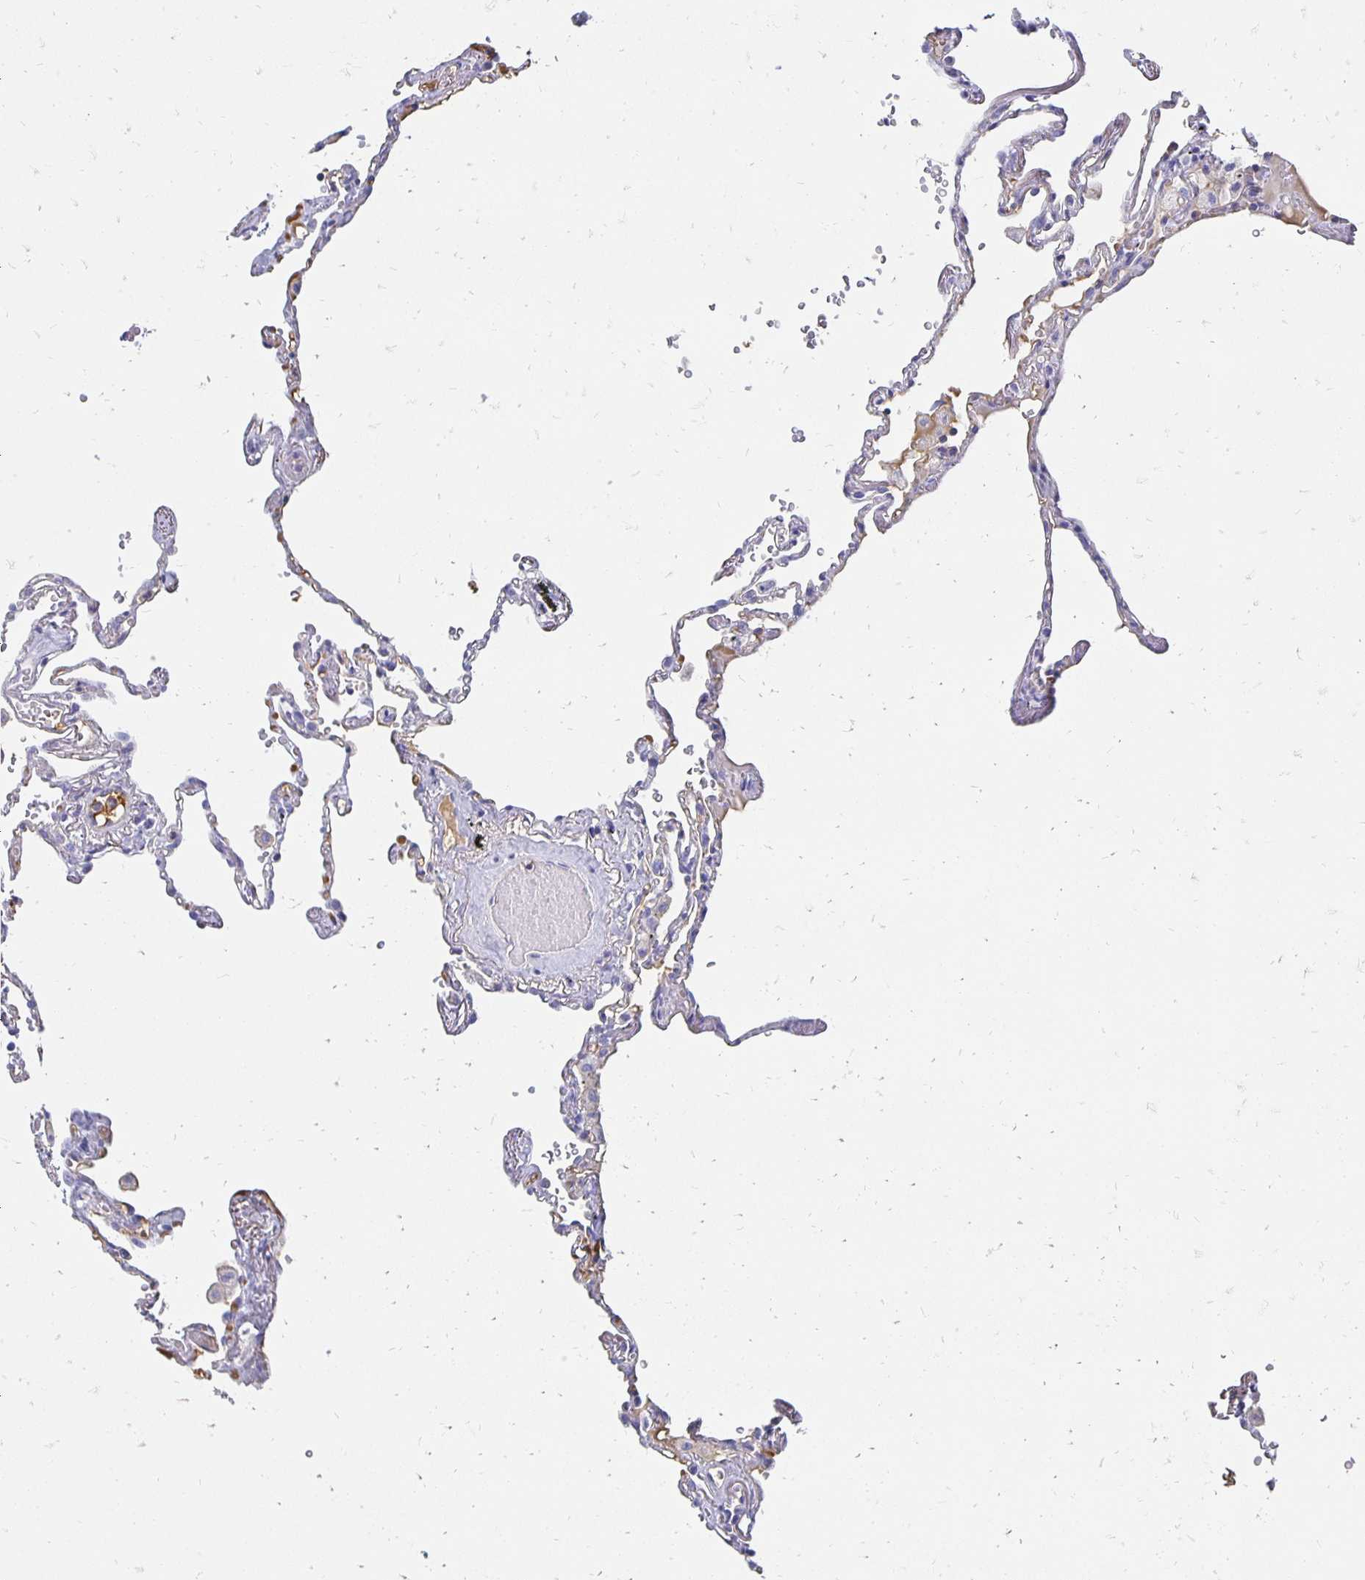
{"staining": {"intensity": "weak", "quantity": "<25%", "location": "cytoplasmic/membranous"}, "tissue": "lung", "cell_type": "Alveolar cells", "image_type": "normal", "snomed": [{"axis": "morphology", "description": "Normal tissue, NOS"}, {"axis": "topography", "description": "Lung"}], "caption": "A high-resolution photomicrograph shows immunohistochemistry staining of benign lung, which shows no significant positivity in alveolar cells.", "gene": "APOB", "patient": {"sex": "female", "age": 67}}